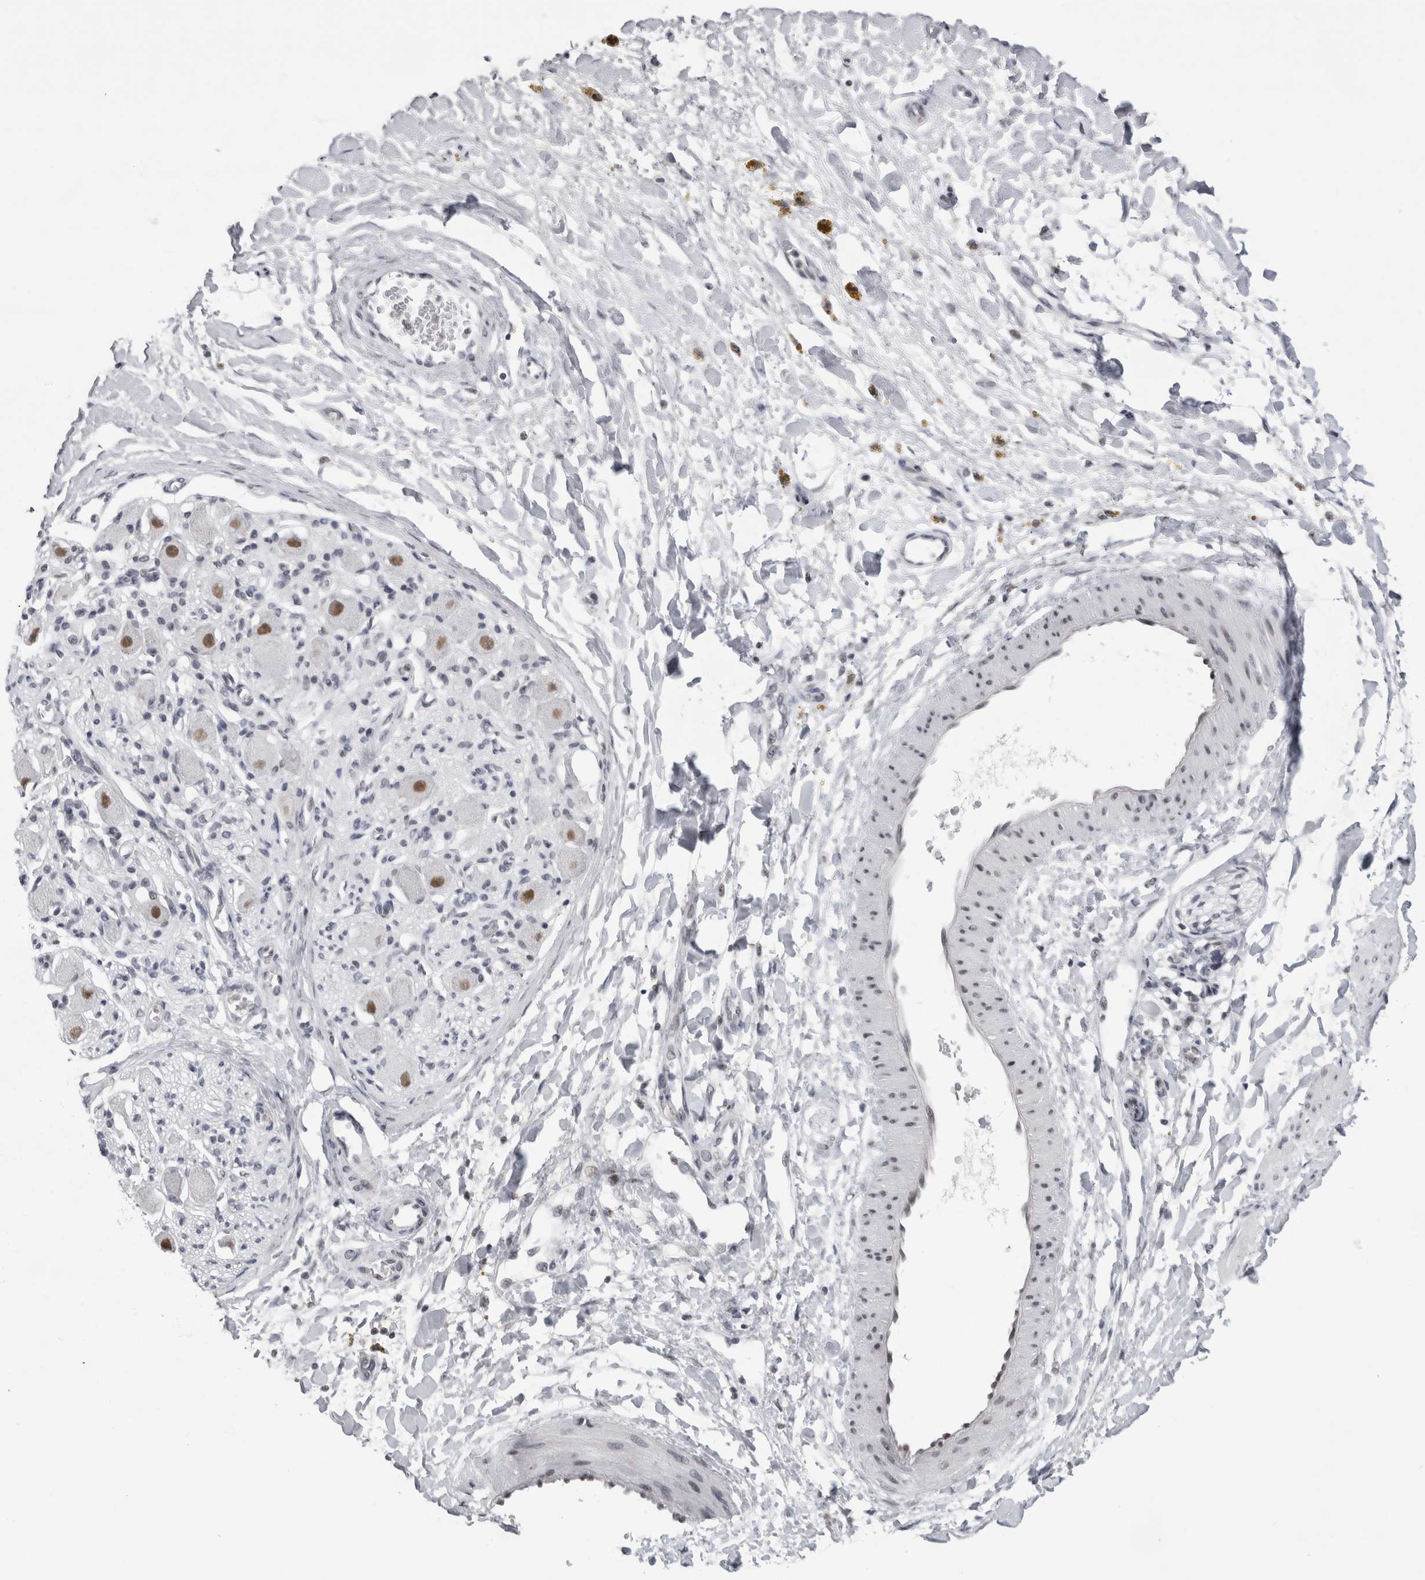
{"staining": {"intensity": "negative", "quantity": "none", "location": "none"}, "tissue": "adipose tissue", "cell_type": "Adipocytes", "image_type": "normal", "snomed": [{"axis": "morphology", "description": "Normal tissue, NOS"}, {"axis": "topography", "description": "Kidney"}, {"axis": "topography", "description": "Peripheral nerve tissue"}], "caption": "A high-resolution histopathology image shows IHC staining of unremarkable adipose tissue, which displays no significant staining in adipocytes.", "gene": "PSMB2", "patient": {"sex": "male", "age": 7}}